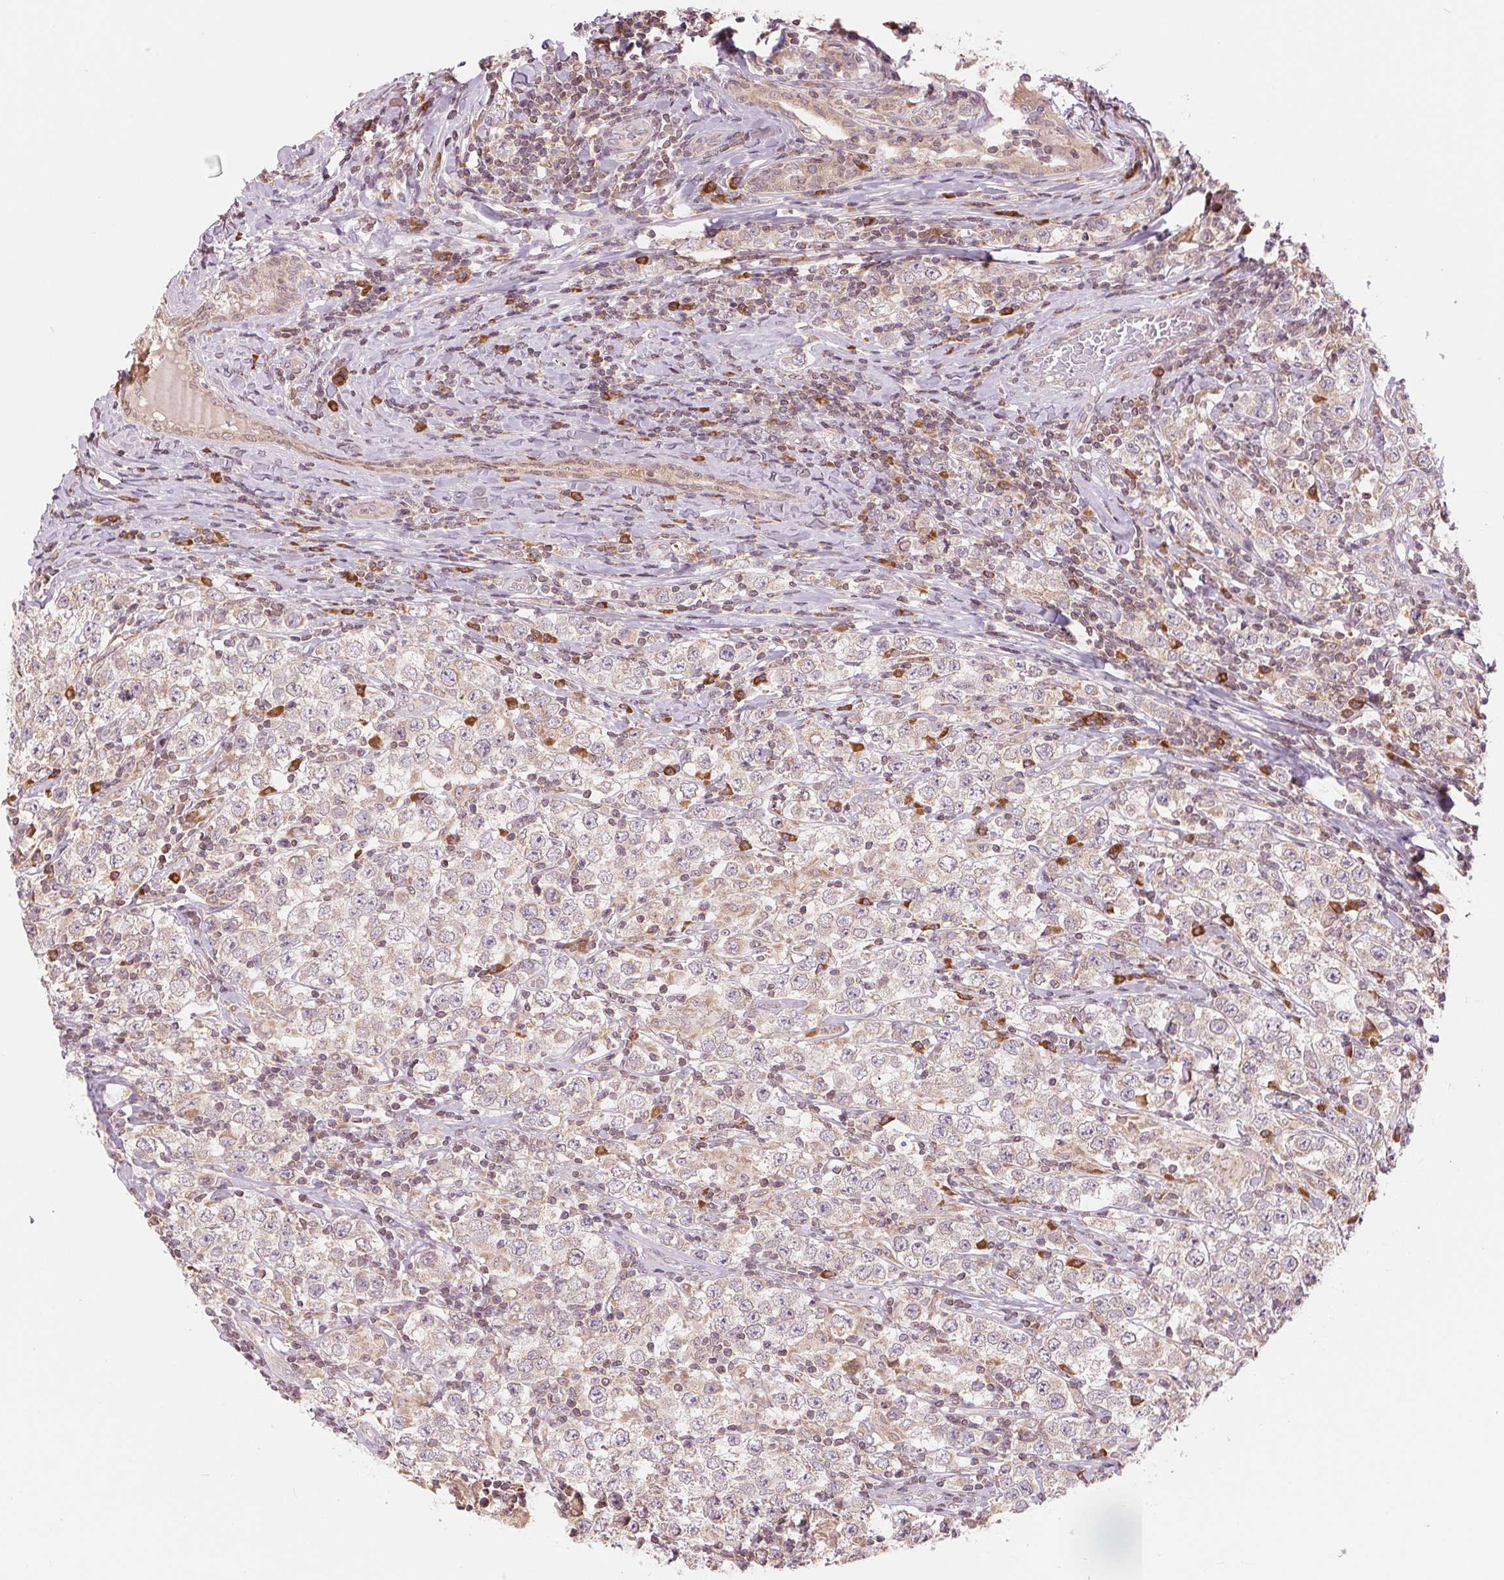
{"staining": {"intensity": "weak", "quantity": "25%-75%", "location": "cytoplasmic/membranous"}, "tissue": "testis cancer", "cell_type": "Tumor cells", "image_type": "cancer", "snomed": [{"axis": "morphology", "description": "Seminoma, NOS"}, {"axis": "morphology", "description": "Carcinoma, Embryonal, NOS"}, {"axis": "topography", "description": "Testis"}], "caption": "A micrograph of seminoma (testis) stained for a protein reveals weak cytoplasmic/membranous brown staining in tumor cells.", "gene": "TECR", "patient": {"sex": "male", "age": 41}}